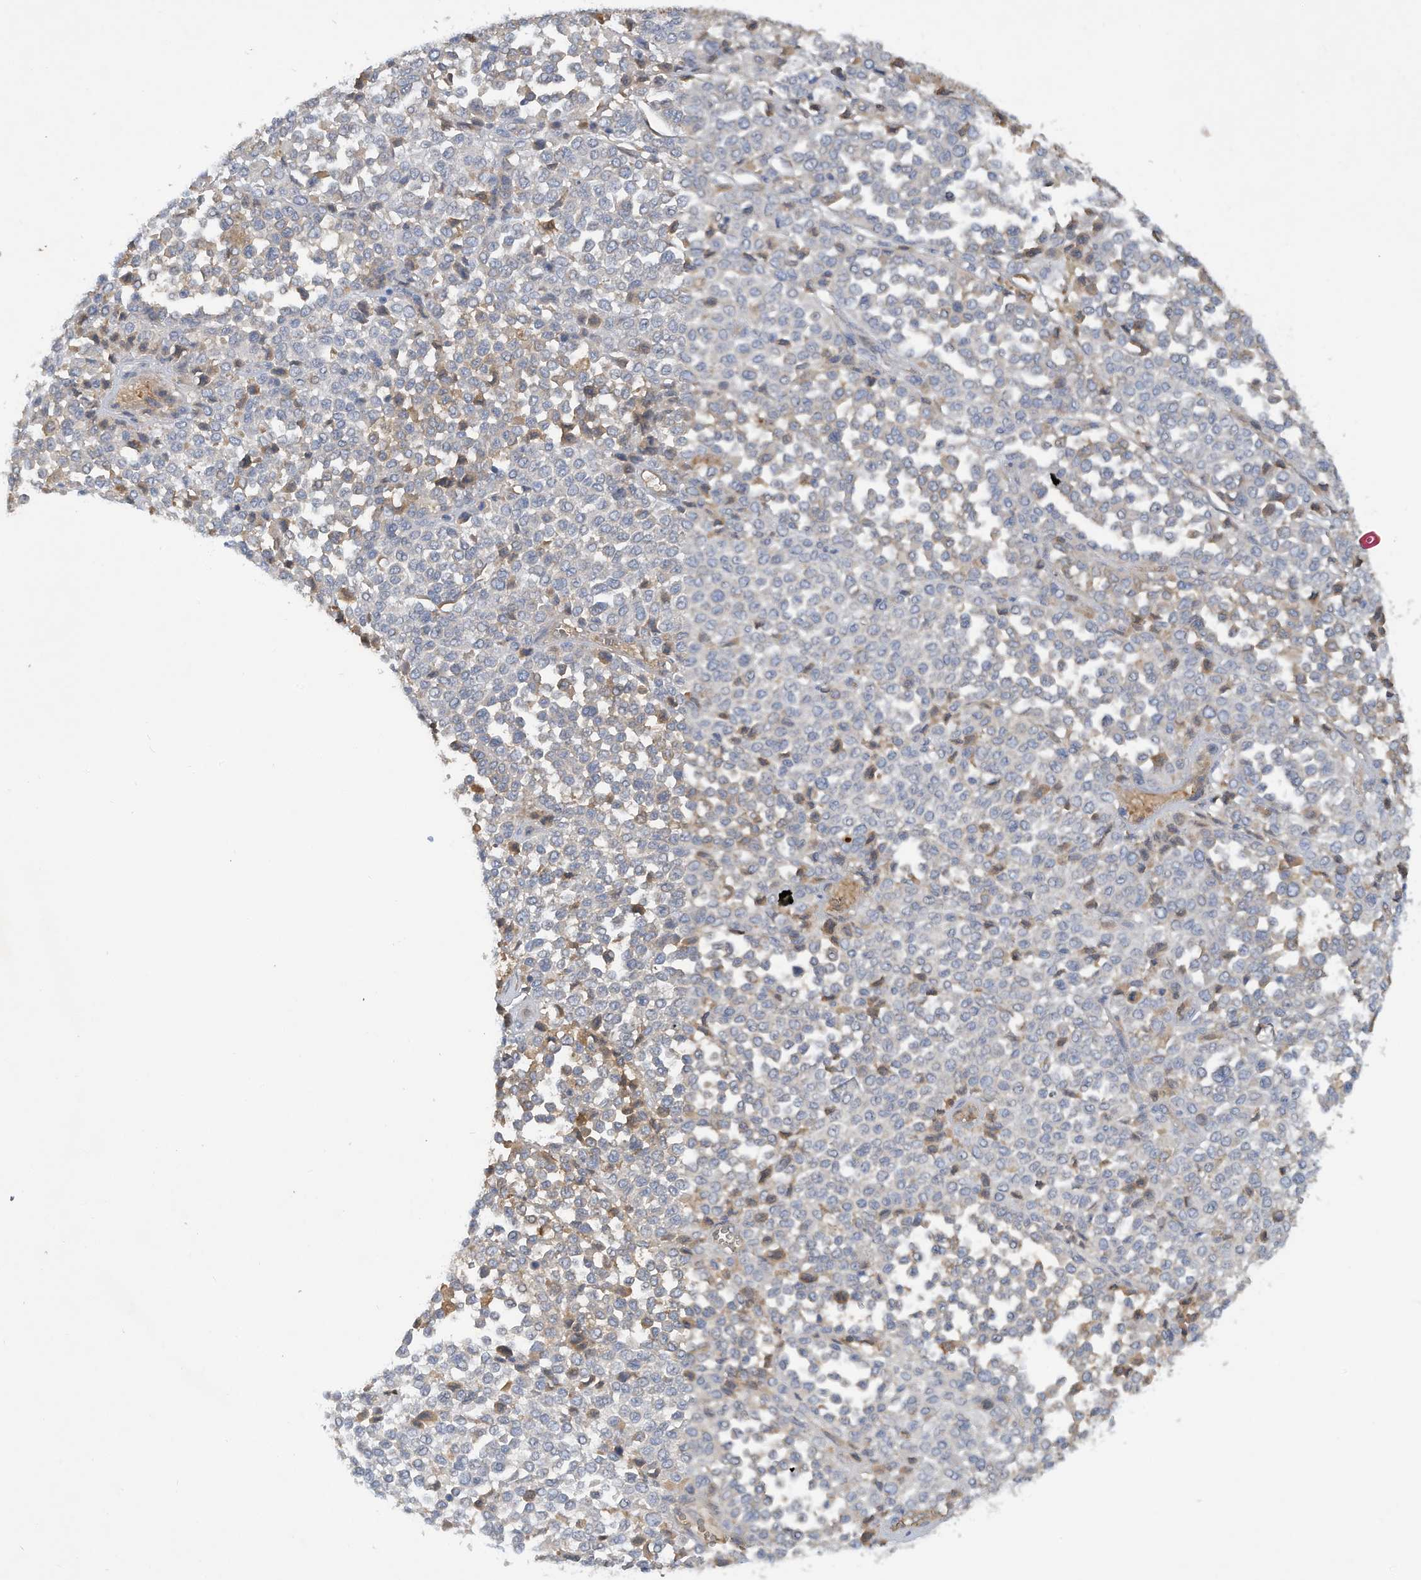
{"staining": {"intensity": "negative", "quantity": "none", "location": "none"}, "tissue": "melanoma", "cell_type": "Tumor cells", "image_type": "cancer", "snomed": [{"axis": "morphology", "description": "Malignant melanoma, Metastatic site"}, {"axis": "topography", "description": "Pancreas"}], "caption": "Immunohistochemical staining of melanoma exhibits no significant positivity in tumor cells.", "gene": "HAS3", "patient": {"sex": "female", "age": 30}}